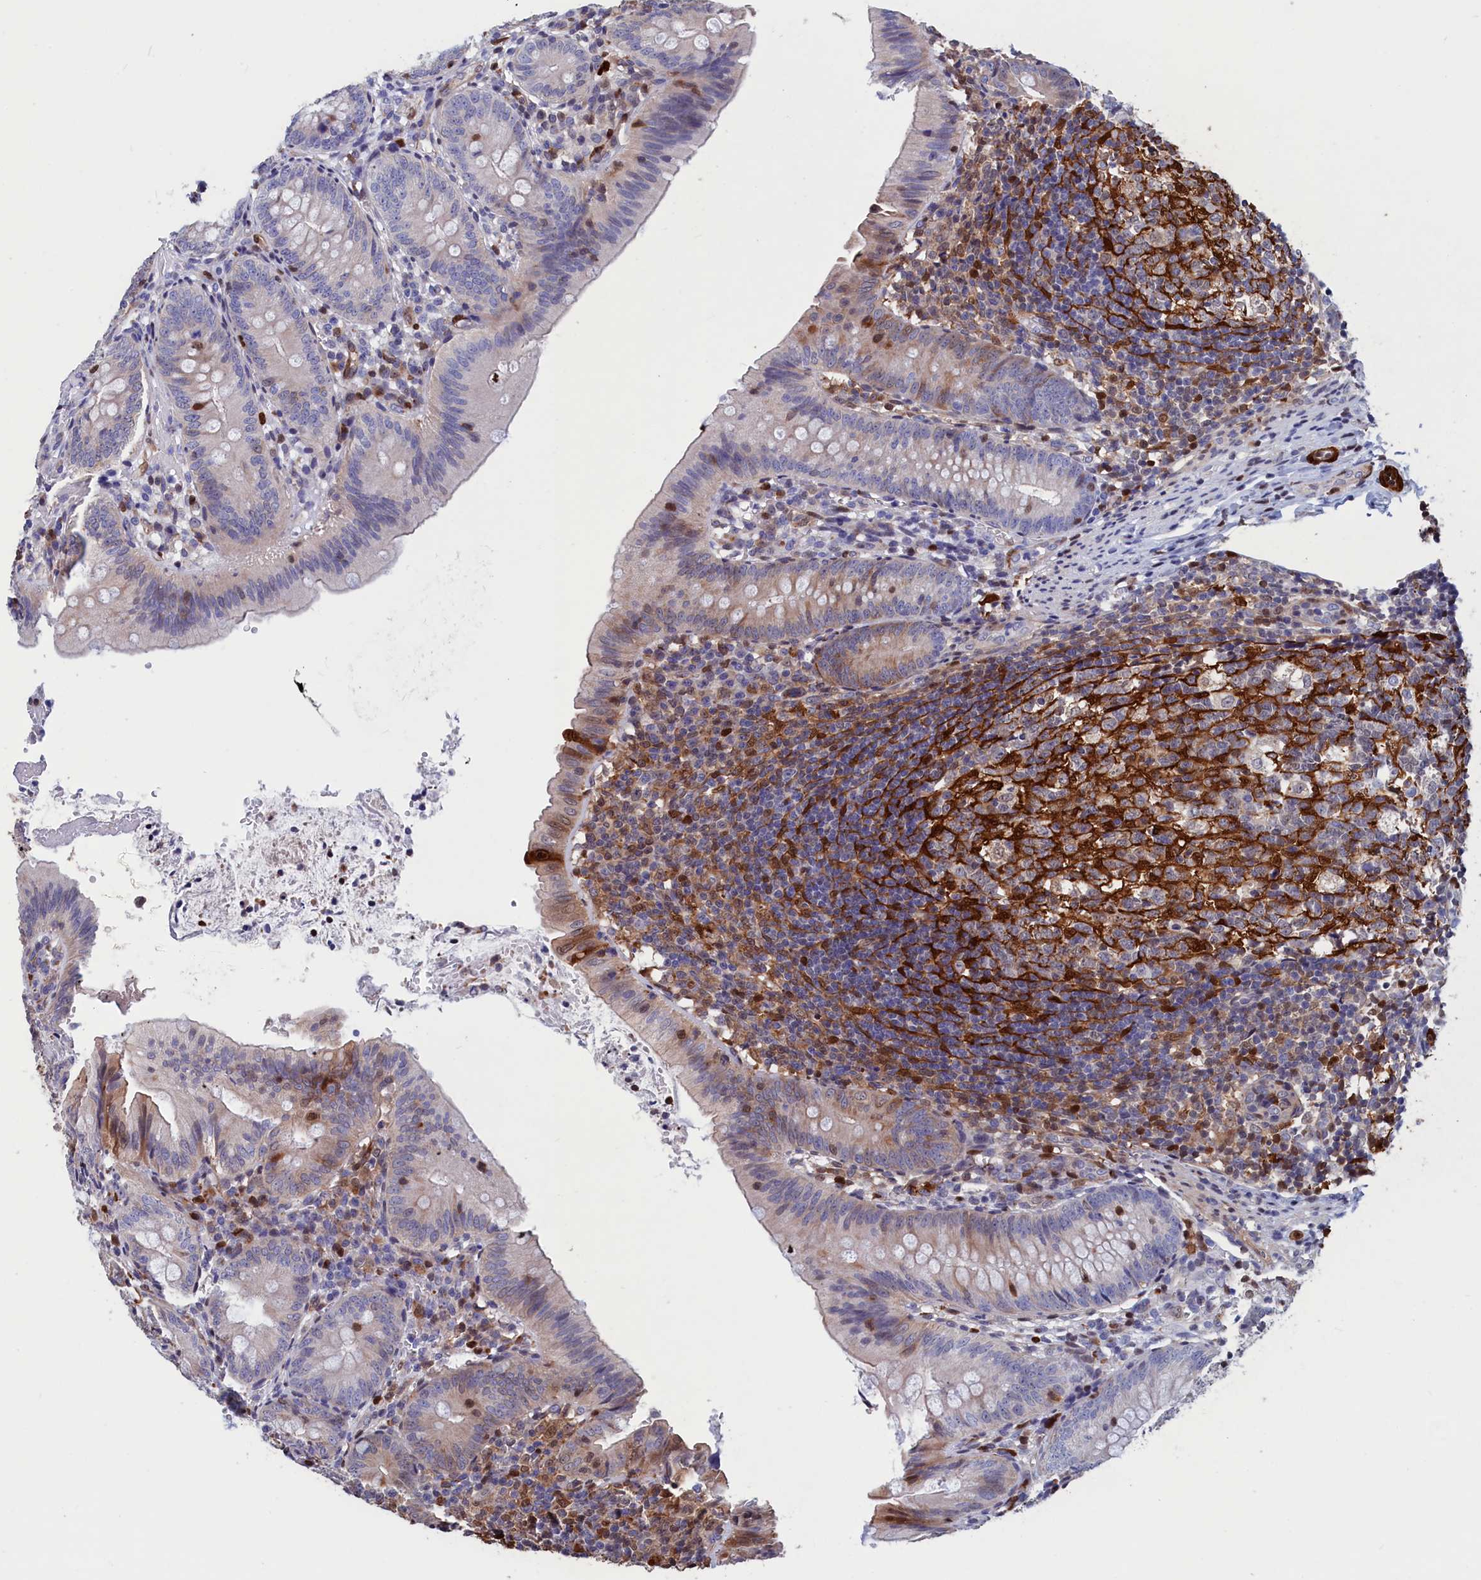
{"staining": {"intensity": "negative", "quantity": "none", "location": "none"}, "tissue": "appendix", "cell_type": "Glandular cells", "image_type": "normal", "snomed": [{"axis": "morphology", "description": "Normal tissue, NOS"}, {"axis": "topography", "description": "Appendix"}], "caption": "IHC of benign human appendix shows no staining in glandular cells.", "gene": "CRIP1", "patient": {"sex": "male", "age": 1}}